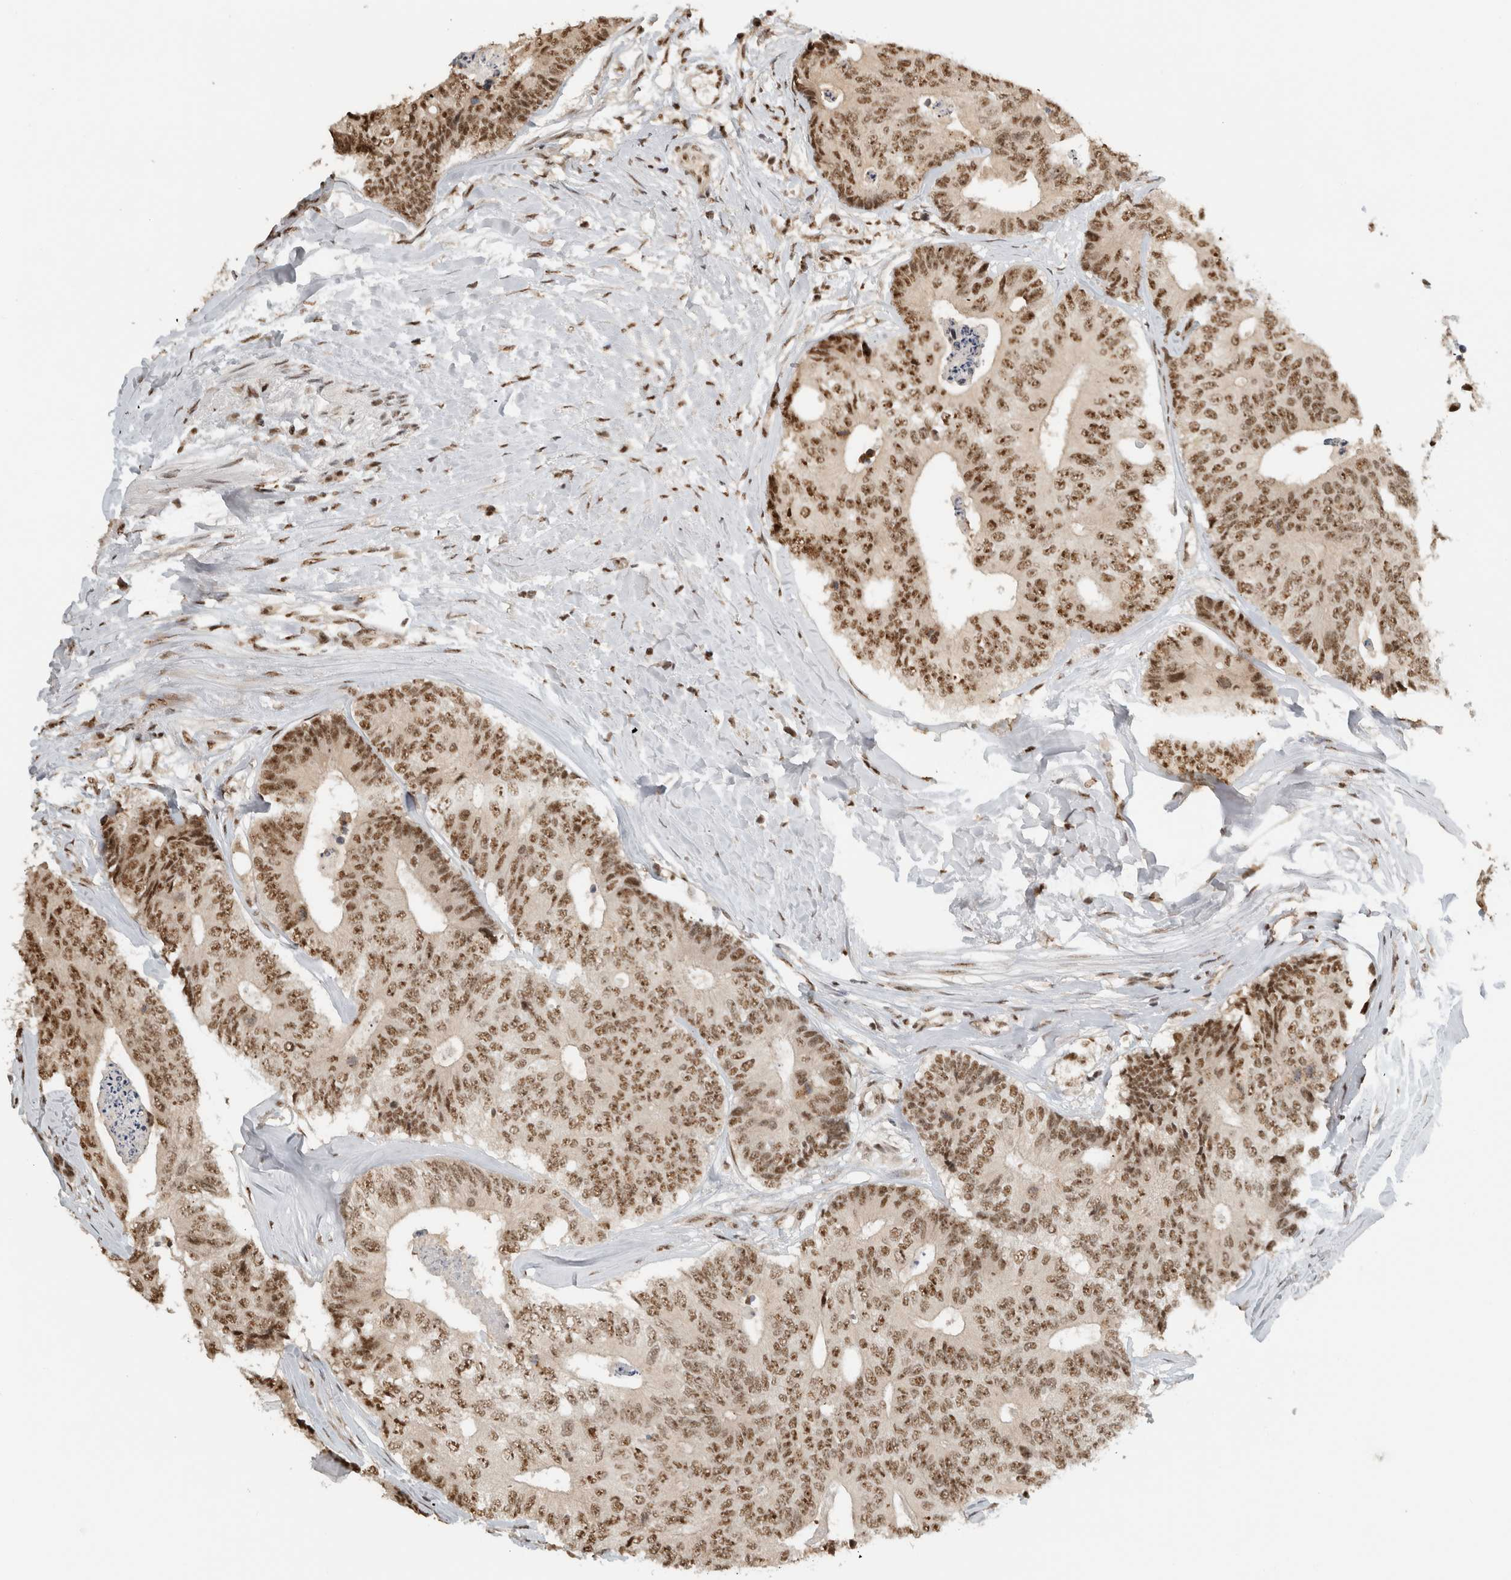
{"staining": {"intensity": "moderate", "quantity": ">75%", "location": "nuclear"}, "tissue": "colorectal cancer", "cell_type": "Tumor cells", "image_type": "cancer", "snomed": [{"axis": "morphology", "description": "Adenocarcinoma, NOS"}, {"axis": "topography", "description": "Colon"}], "caption": "Tumor cells exhibit medium levels of moderate nuclear staining in about >75% of cells in colorectal cancer (adenocarcinoma). The staining was performed using DAB to visualize the protein expression in brown, while the nuclei were stained in blue with hematoxylin (Magnification: 20x).", "gene": "EBNA1BP2", "patient": {"sex": "female", "age": 67}}